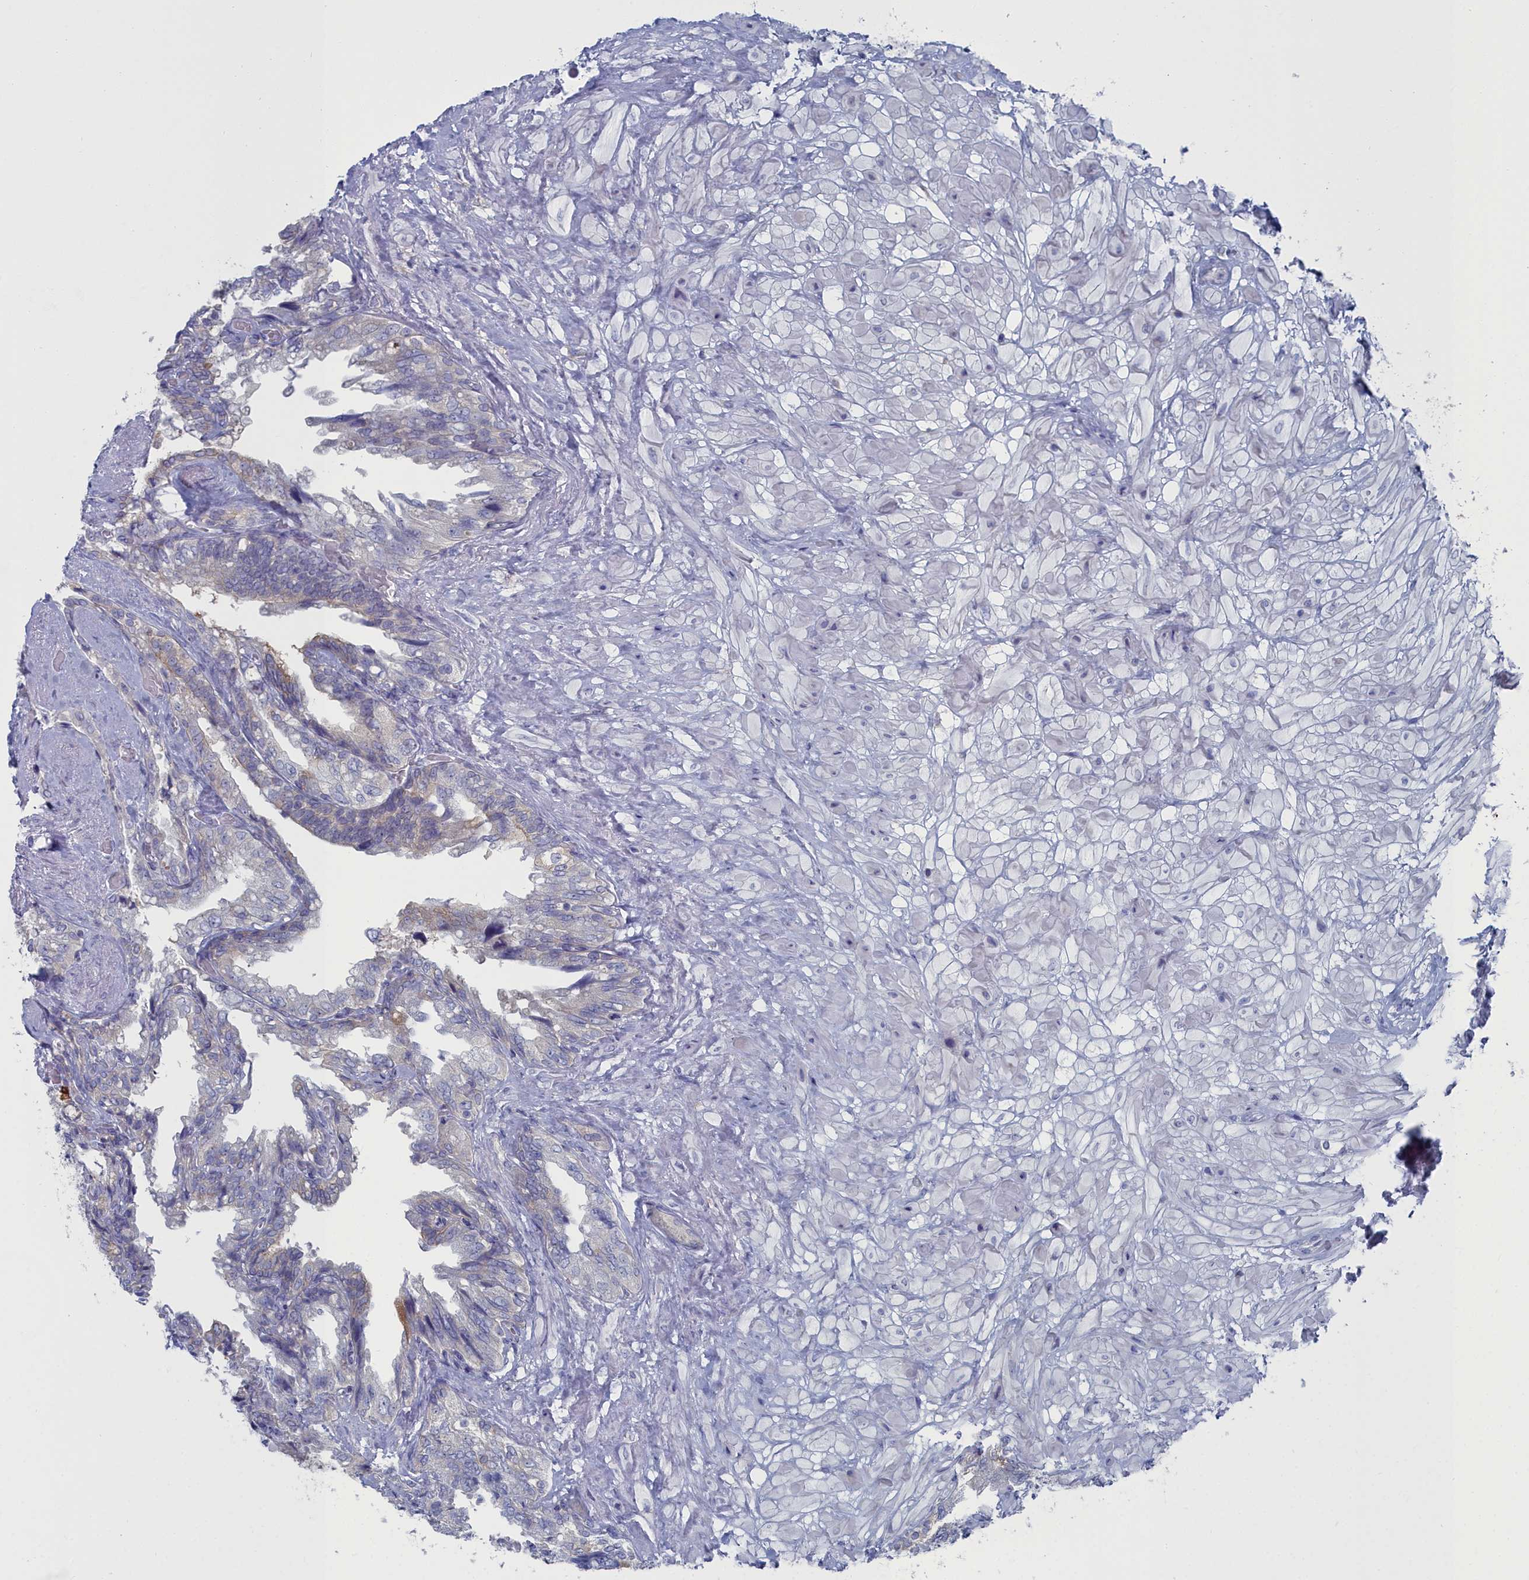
{"staining": {"intensity": "negative", "quantity": "none", "location": "none"}, "tissue": "seminal vesicle", "cell_type": "Glandular cells", "image_type": "normal", "snomed": [{"axis": "morphology", "description": "Normal tissue, NOS"}, {"axis": "topography", "description": "Seminal veicle"}, {"axis": "topography", "description": "Peripheral nerve tissue"}], "caption": "Immunohistochemistry (IHC) histopathology image of unremarkable seminal vesicle: seminal vesicle stained with DAB shows no significant protein expression in glandular cells.", "gene": "CCDC149", "patient": {"sex": "male", "age": 60}}